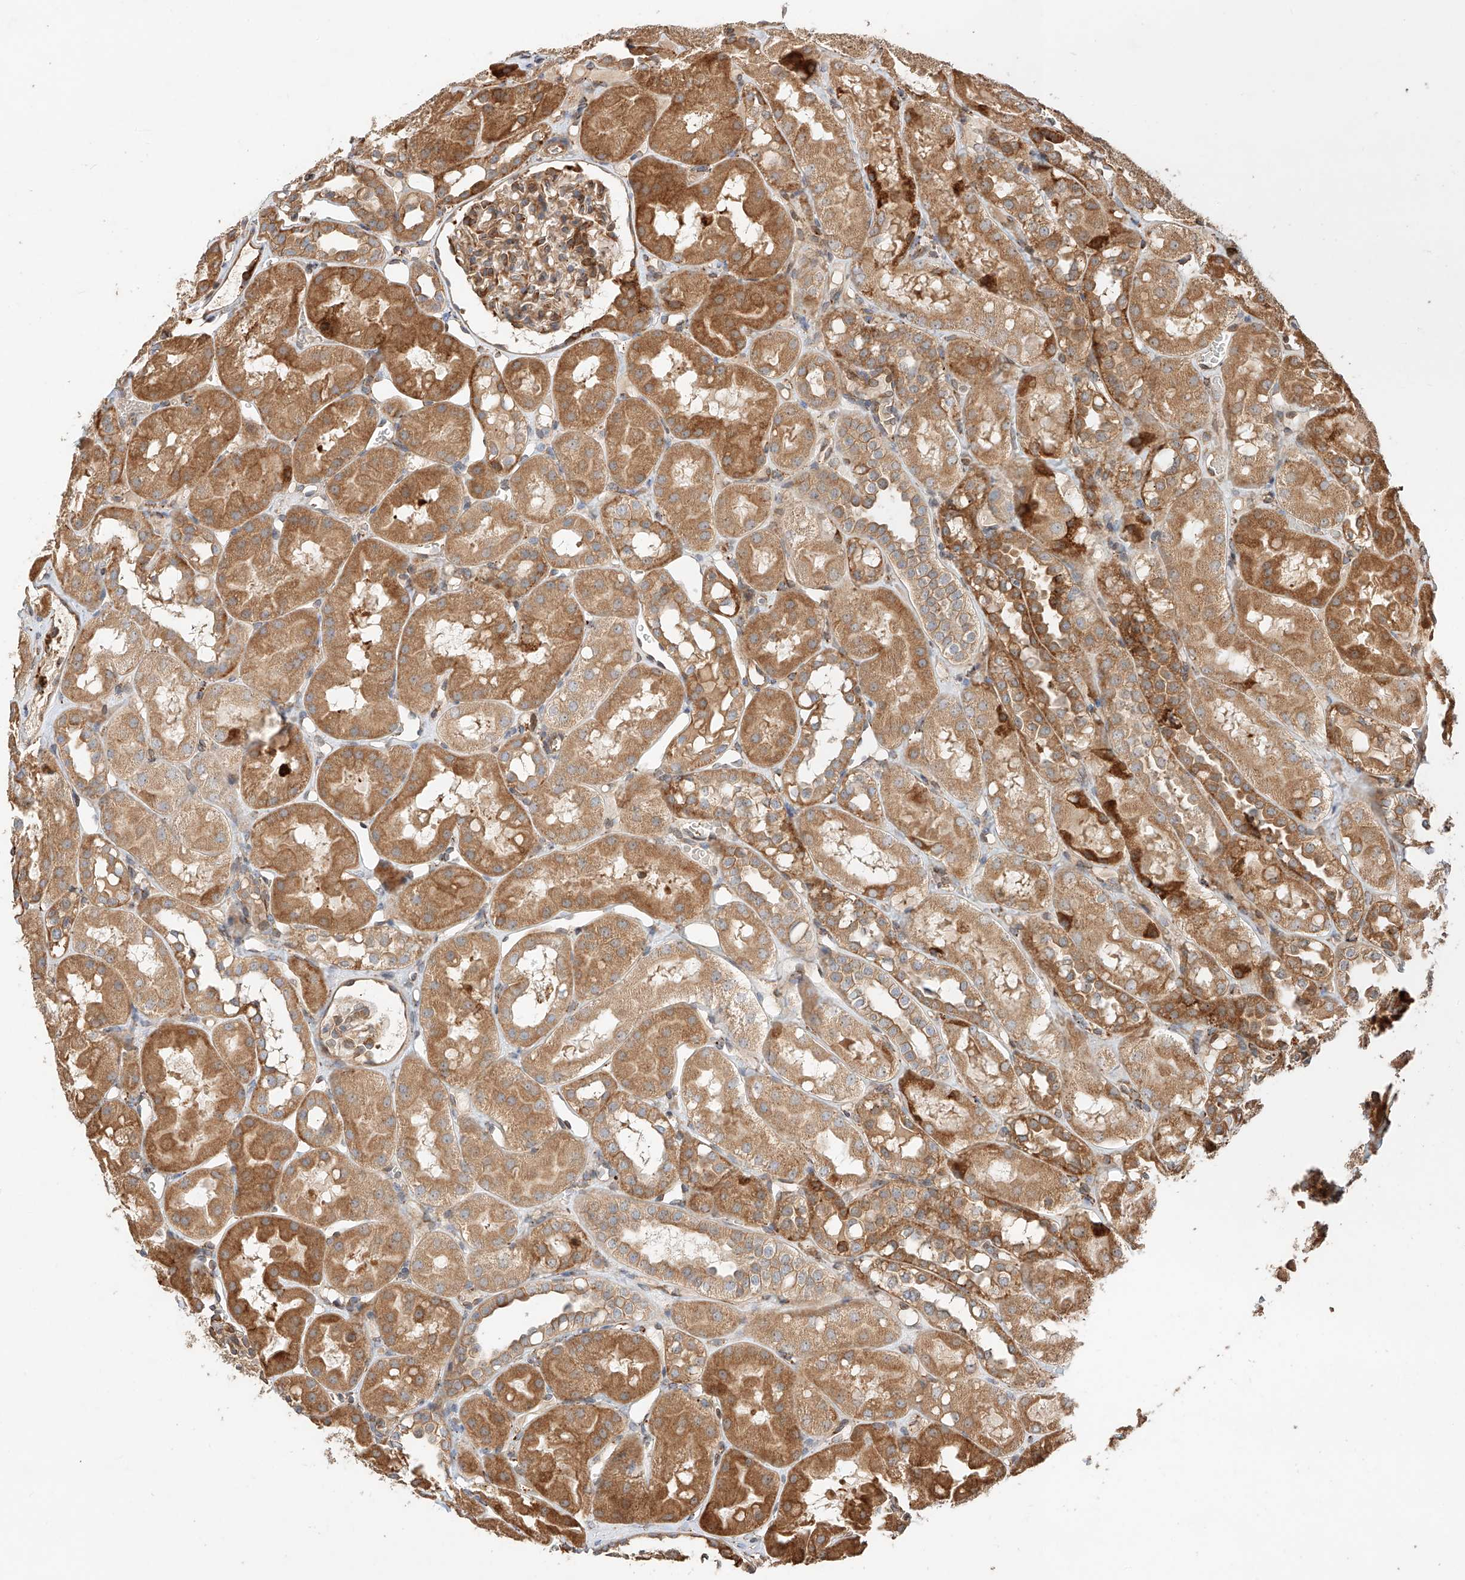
{"staining": {"intensity": "moderate", "quantity": ">75%", "location": "cytoplasmic/membranous"}, "tissue": "kidney", "cell_type": "Cells in glomeruli", "image_type": "normal", "snomed": [{"axis": "morphology", "description": "Normal tissue, NOS"}, {"axis": "topography", "description": "Kidney"}], "caption": "Protein analysis of benign kidney shows moderate cytoplasmic/membranous expression in approximately >75% of cells in glomeruli.", "gene": "ZNF84", "patient": {"sex": "male", "age": 16}}